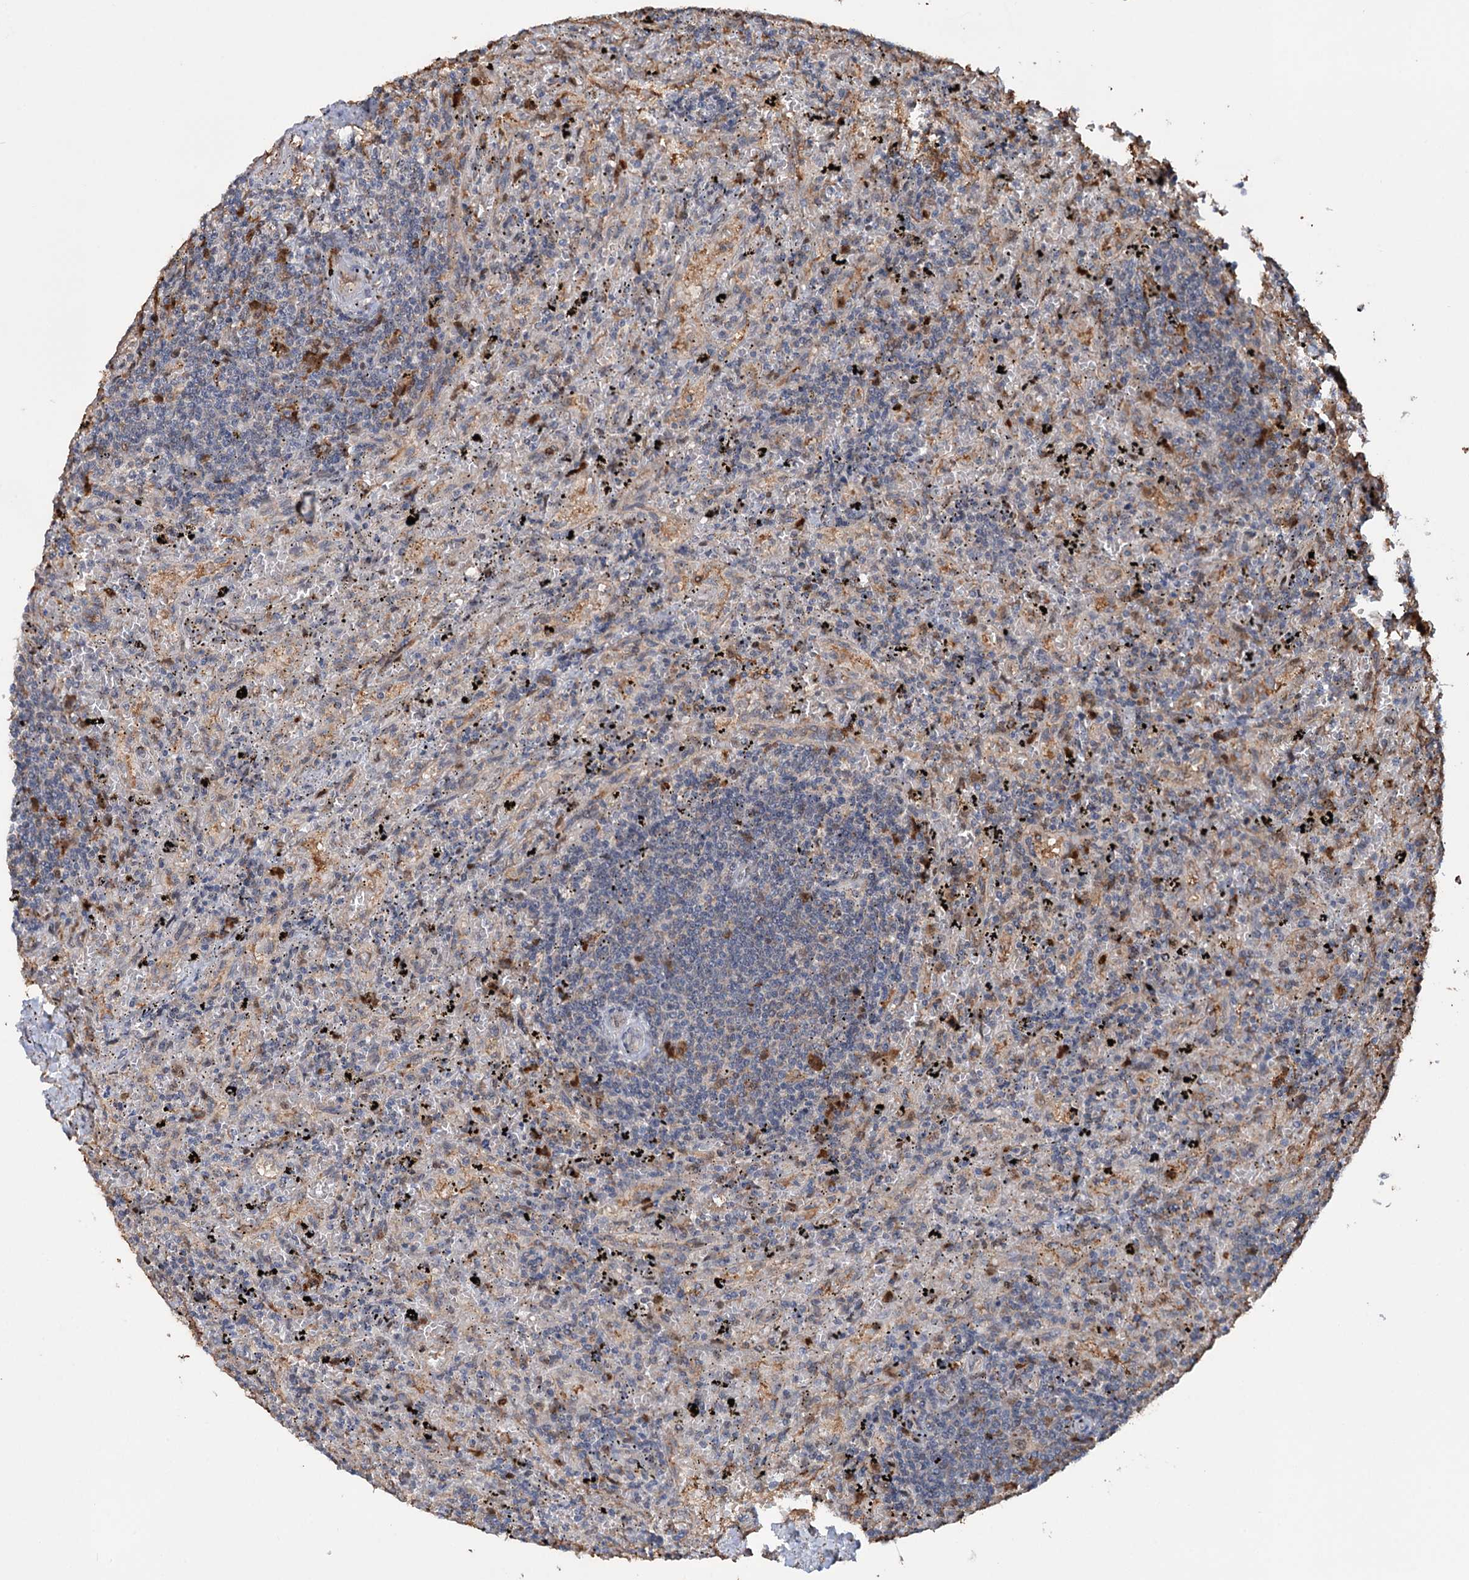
{"staining": {"intensity": "negative", "quantity": "none", "location": "none"}, "tissue": "lymphoma", "cell_type": "Tumor cells", "image_type": "cancer", "snomed": [{"axis": "morphology", "description": "Malignant lymphoma, non-Hodgkin's type, Low grade"}, {"axis": "topography", "description": "Spleen"}], "caption": "An image of human lymphoma is negative for staining in tumor cells.", "gene": "NCAPD2", "patient": {"sex": "male", "age": 76}}